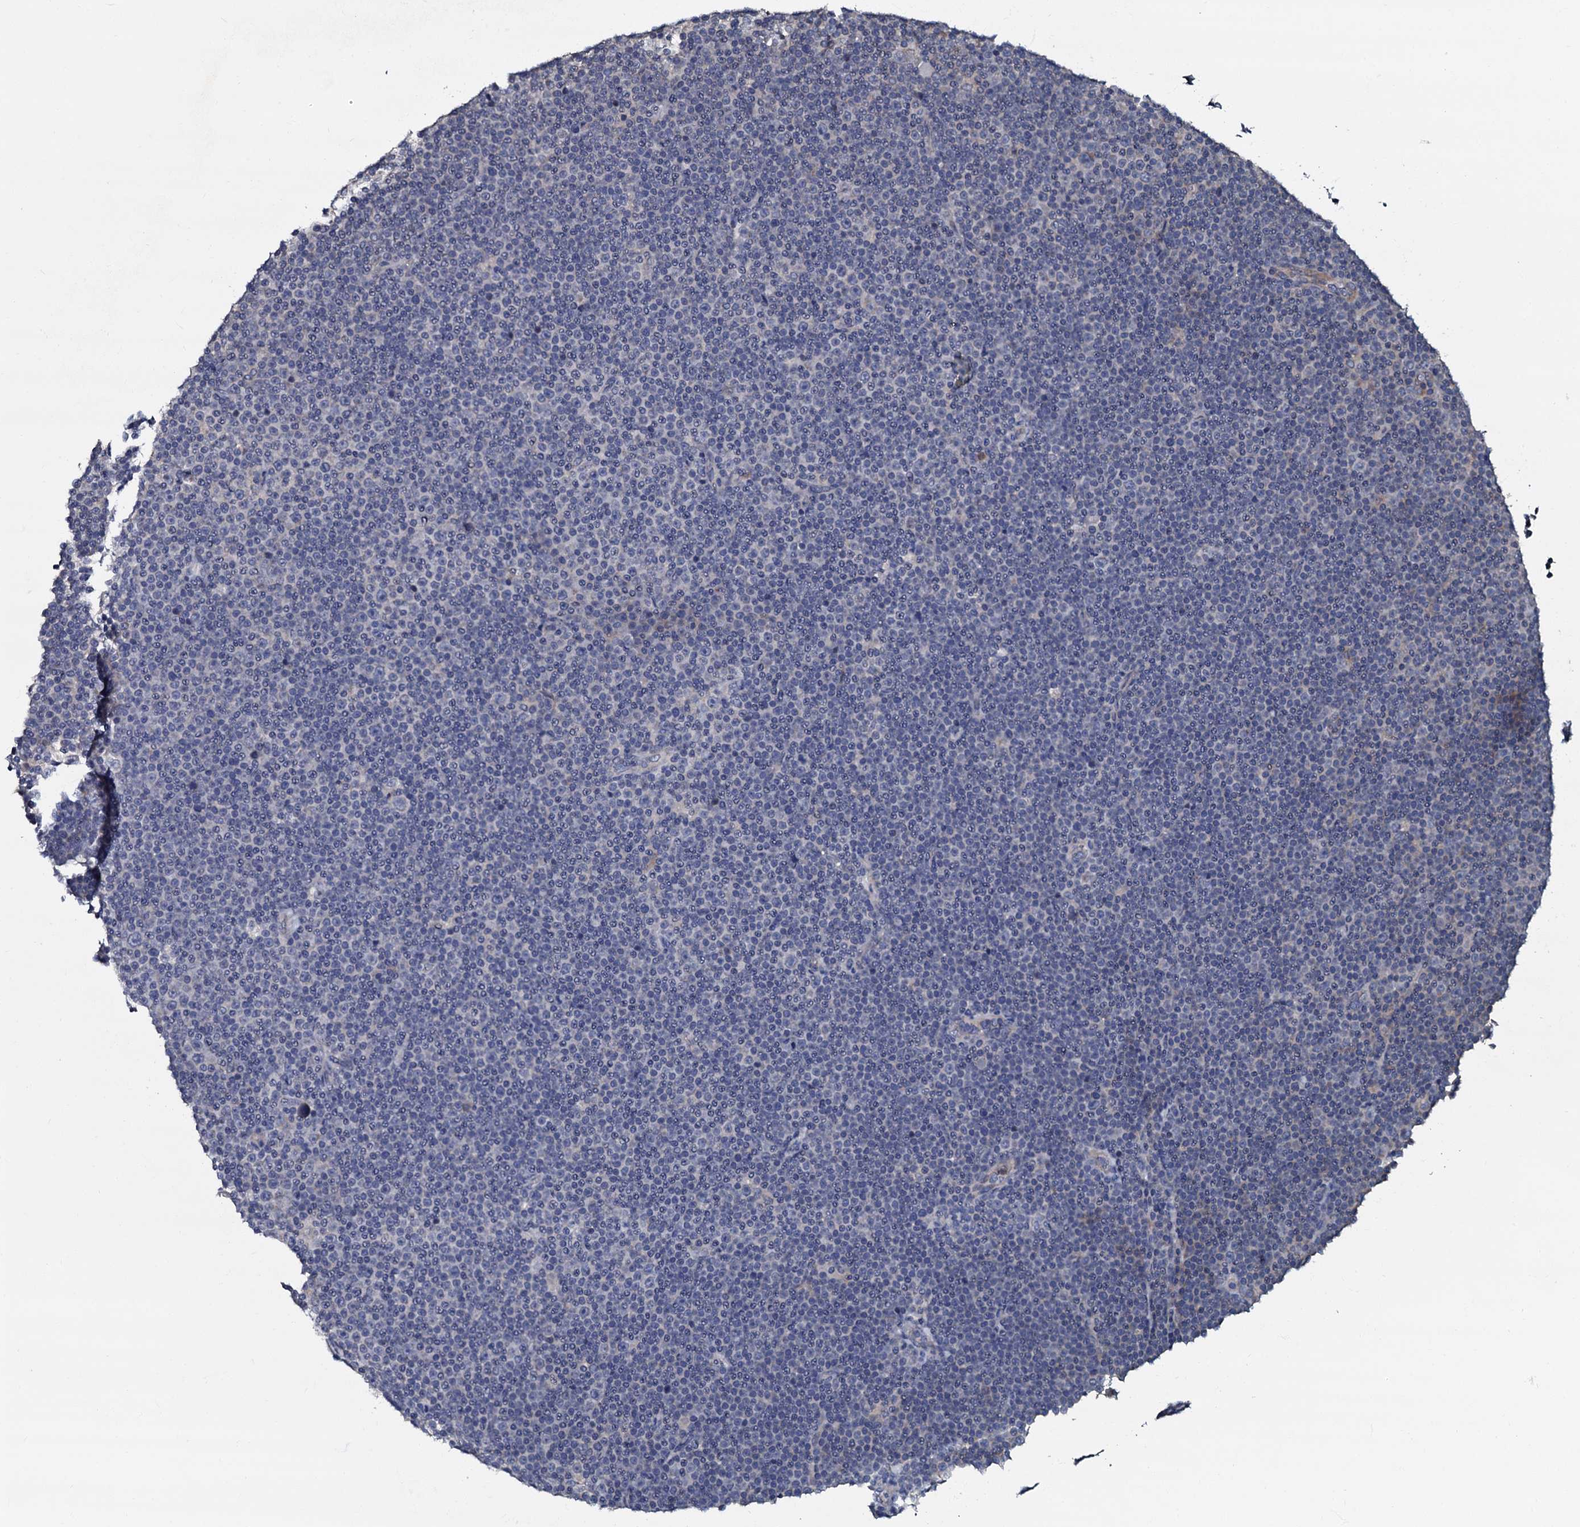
{"staining": {"intensity": "negative", "quantity": "none", "location": "none"}, "tissue": "lymphoma", "cell_type": "Tumor cells", "image_type": "cancer", "snomed": [{"axis": "morphology", "description": "Malignant lymphoma, non-Hodgkin's type, Low grade"}, {"axis": "topography", "description": "Lymph node"}], "caption": "Tumor cells show no significant protein positivity in low-grade malignant lymphoma, non-Hodgkin's type.", "gene": "CPNE2", "patient": {"sex": "female", "age": 67}}